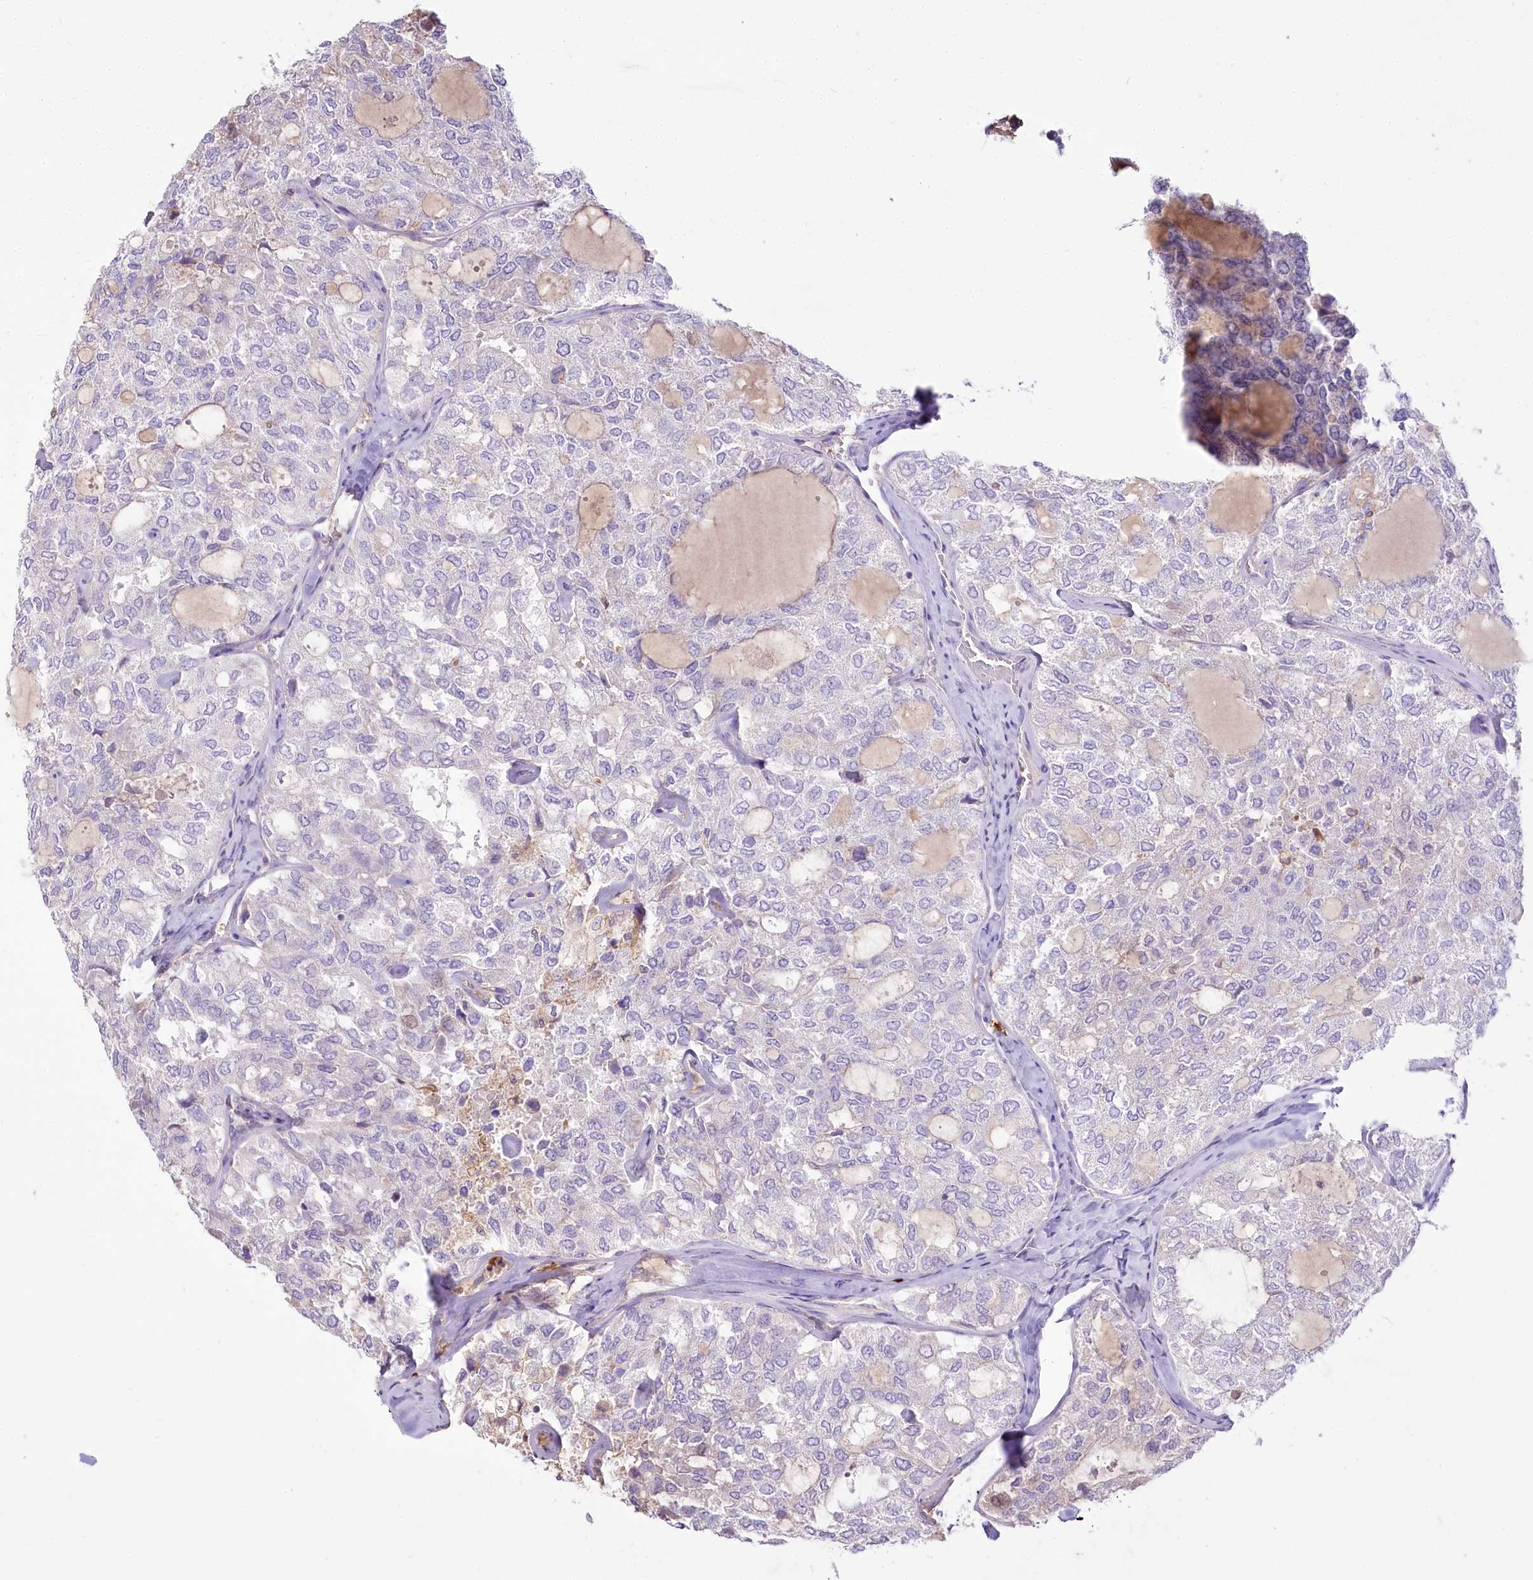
{"staining": {"intensity": "negative", "quantity": "none", "location": "none"}, "tissue": "thyroid cancer", "cell_type": "Tumor cells", "image_type": "cancer", "snomed": [{"axis": "morphology", "description": "Follicular adenoma carcinoma, NOS"}, {"axis": "topography", "description": "Thyroid gland"}], "caption": "This is a histopathology image of IHC staining of thyroid follicular adenoma carcinoma, which shows no expression in tumor cells.", "gene": "DPYD", "patient": {"sex": "male", "age": 75}}